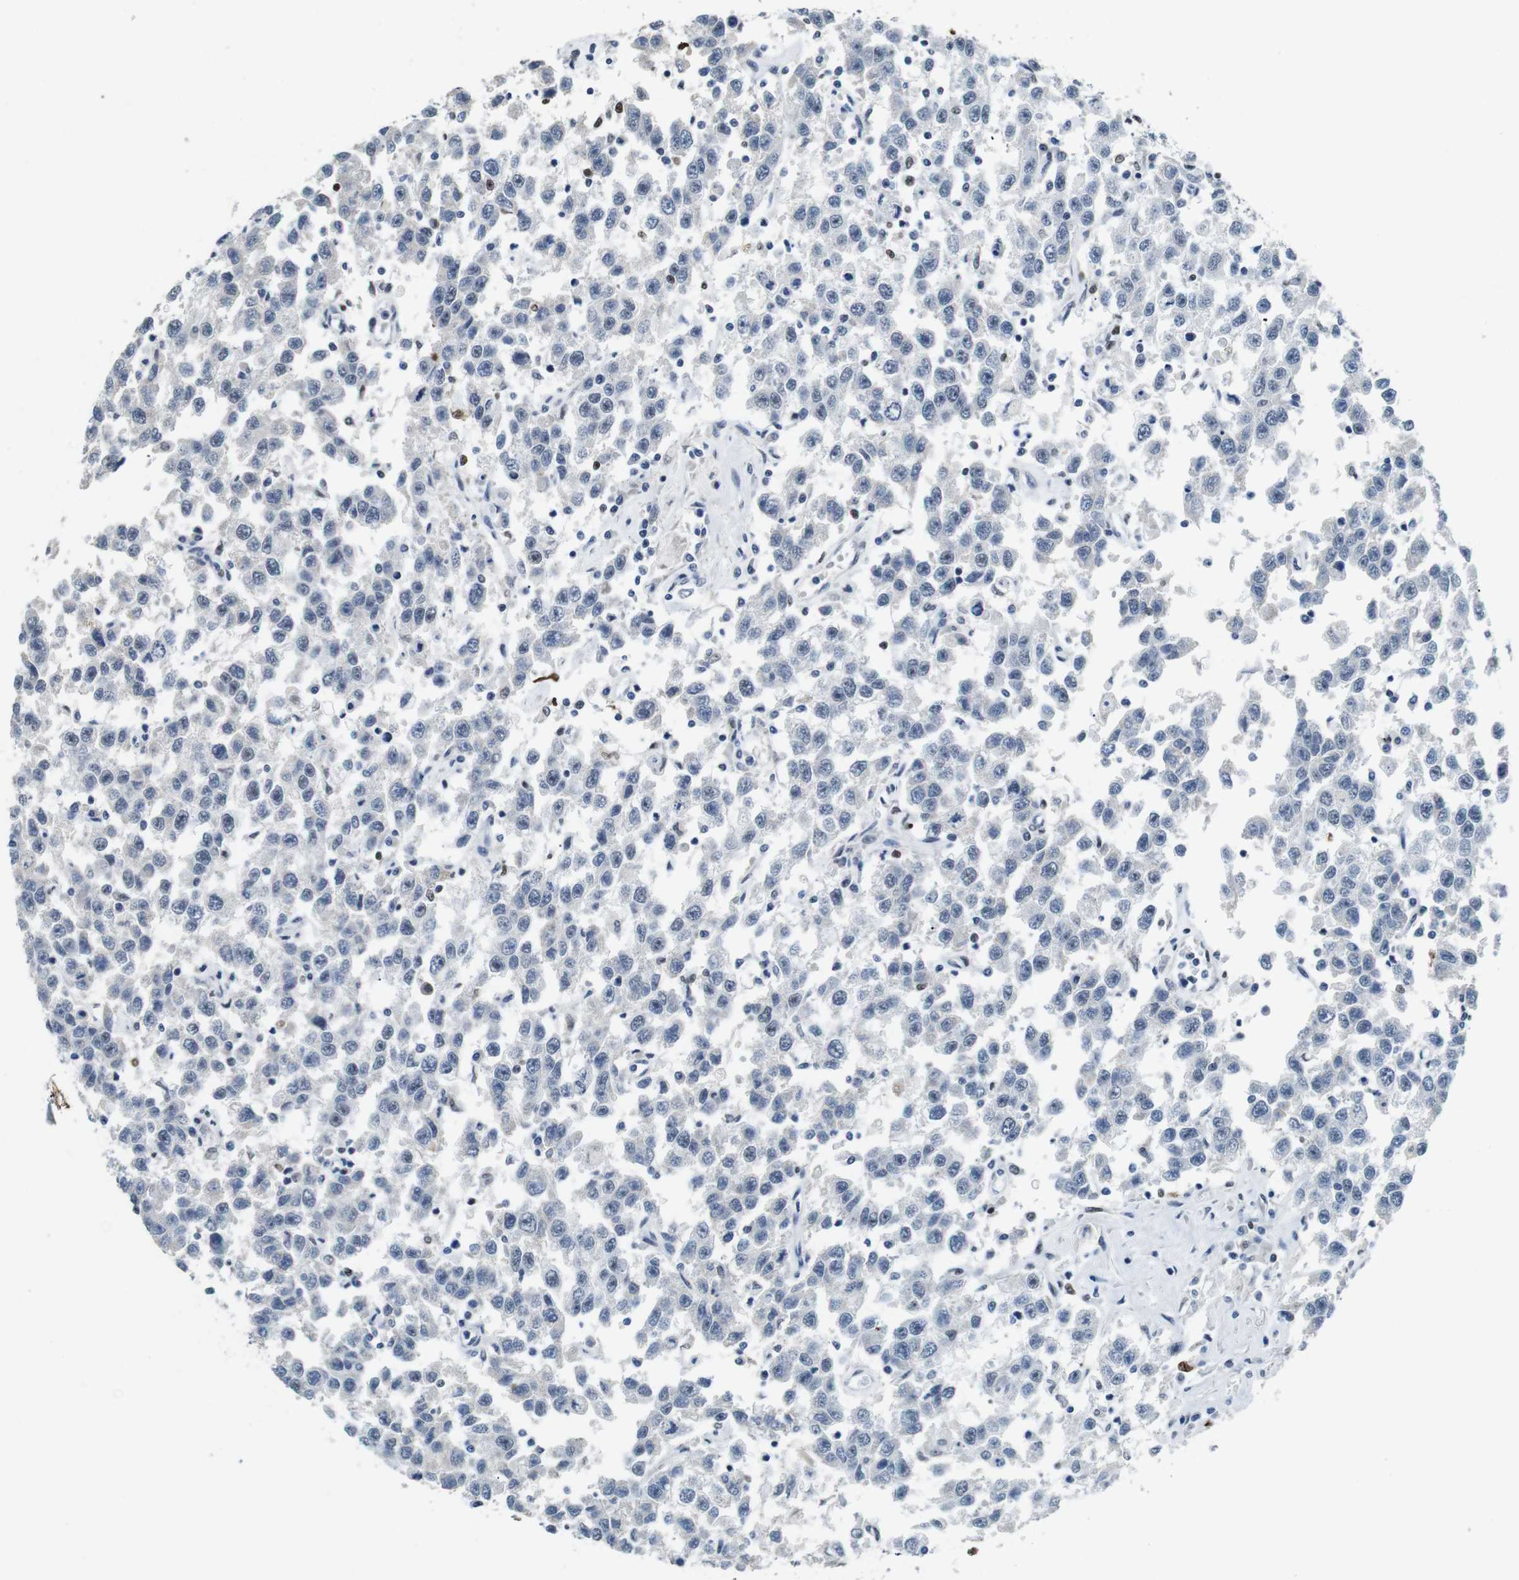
{"staining": {"intensity": "negative", "quantity": "none", "location": "none"}, "tissue": "testis cancer", "cell_type": "Tumor cells", "image_type": "cancer", "snomed": [{"axis": "morphology", "description": "Seminoma, NOS"}, {"axis": "topography", "description": "Testis"}], "caption": "Tumor cells are negative for protein expression in human testis cancer (seminoma). (DAB (3,3'-diaminobenzidine) immunohistochemistry (IHC) visualized using brightfield microscopy, high magnification).", "gene": "IRF8", "patient": {"sex": "male", "age": 41}}